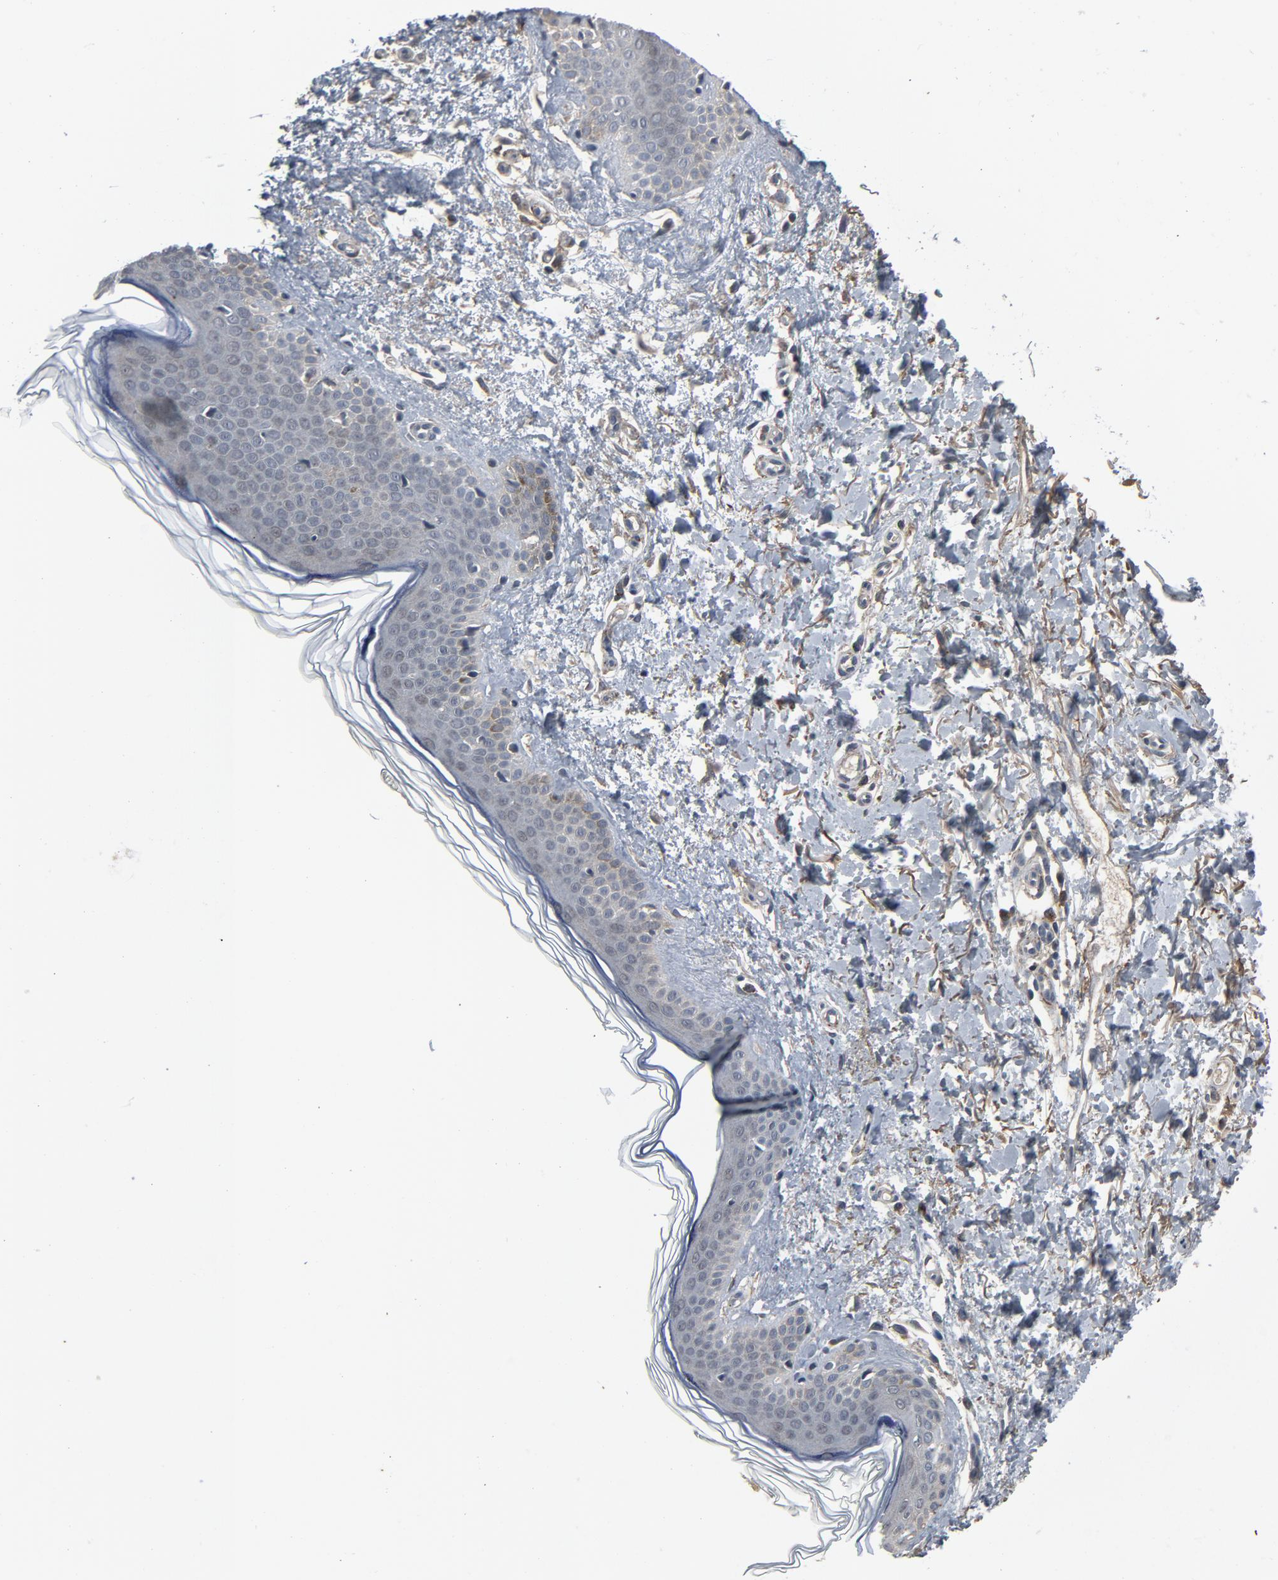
{"staining": {"intensity": "weak", "quantity": "25%-75%", "location": "cytoplasmic/membranous"}, "tissue": "skin", "cell_type": "Fibroblasts", "image_type": "normal", "snomed": [{"axis": "morphology", "description": "Normal tissue, NOS"}, {"axis": "topography", "description": "Skin"}], "caption": "Protein staining reveals weak cytoplasmic/membranous positivity in about 25%-75% of fibroblasts in normal skin.", "gene": "PDZD4", "patient": {"sex": "female", "age": 56}}